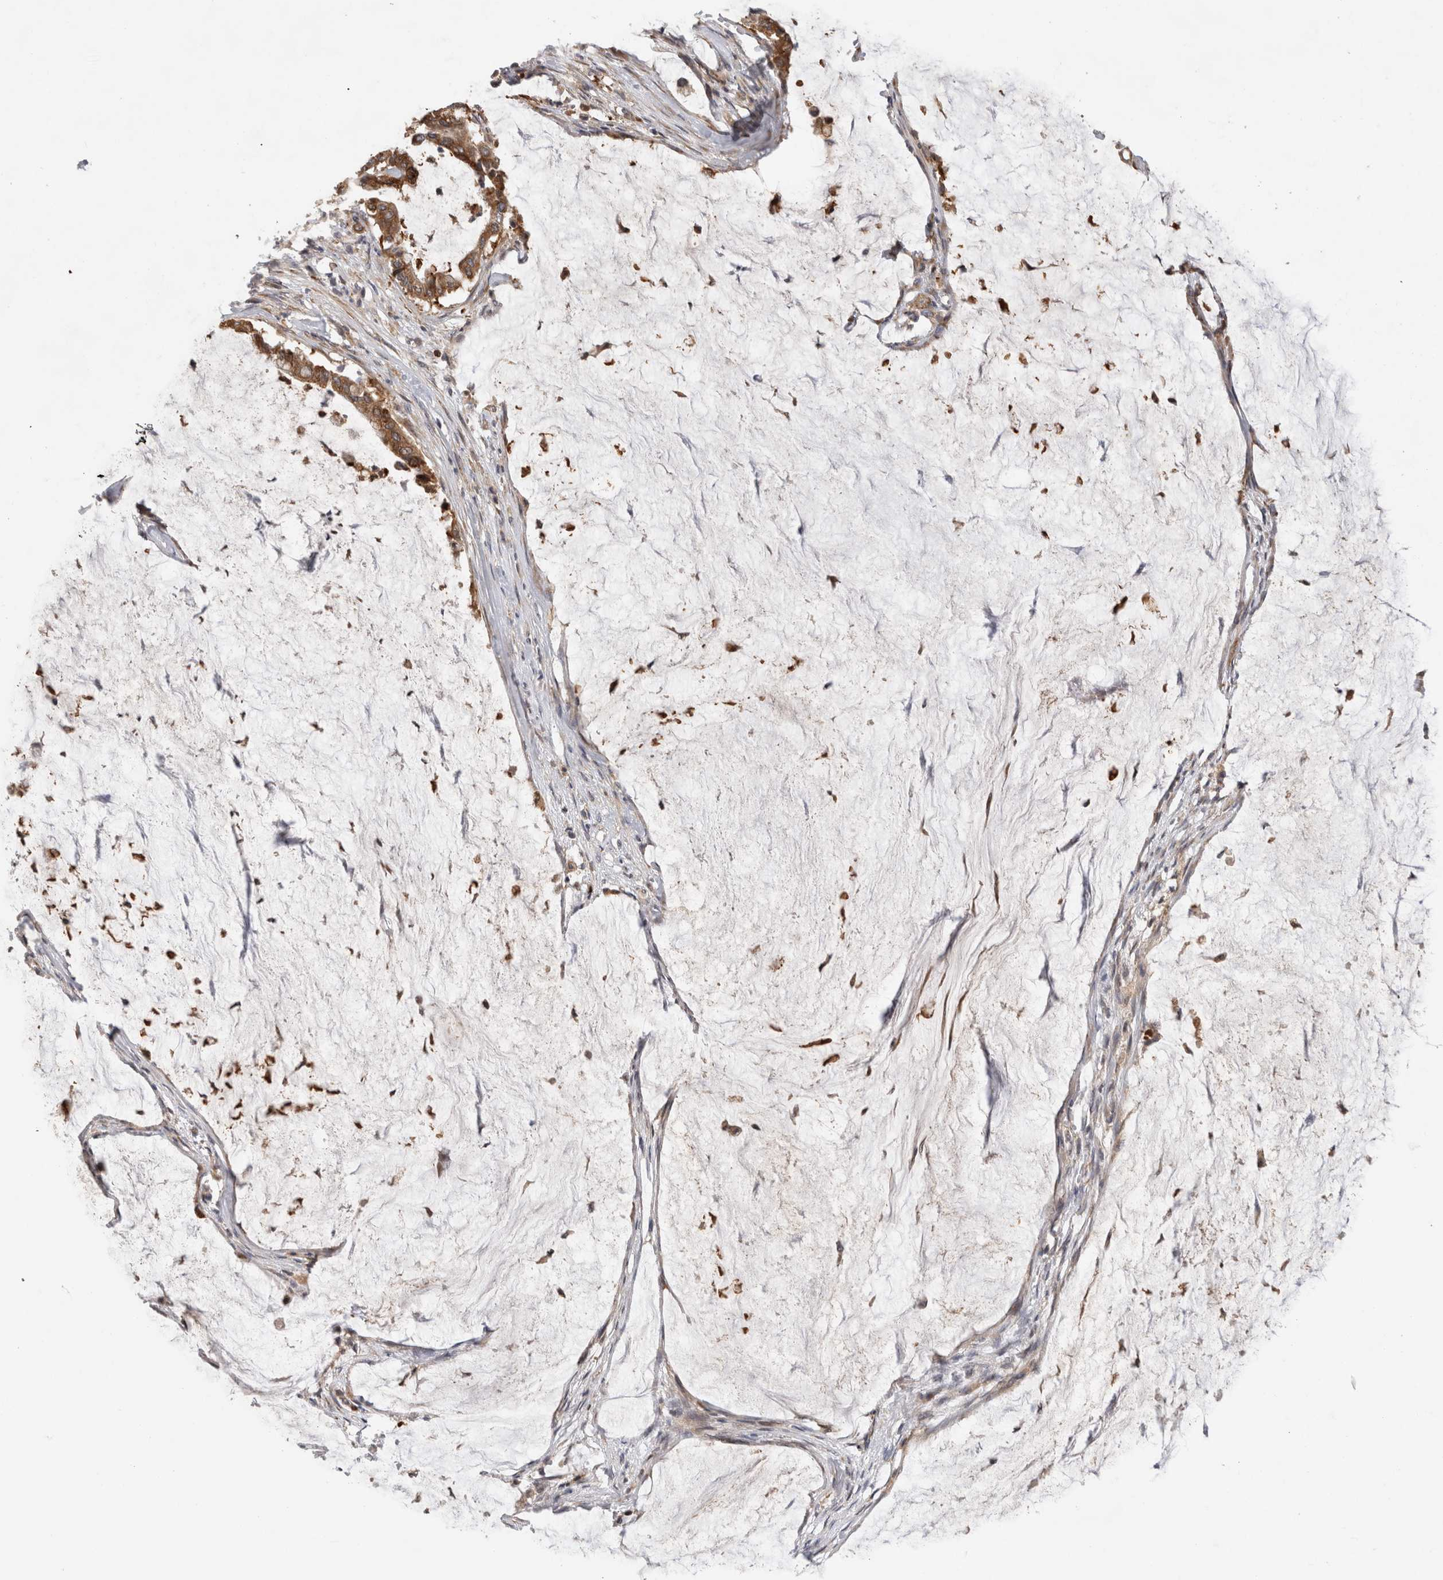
{"staining": {"intensity": "moderate", "quantity": ">75%", "location": "cytoplasmic/membranous"}, "tissue": "pancreatic cancer", "cell_type": "Tumor cells", "image_type": "cancer", "snomed": [{"axis": "morphology", "description": "Adenocarcinoma, NOS"}, {"axis": "topography", "description": "Pancreas"}], "caption": "Adenocarcinoma (pancreatic) stained with a protein marker shows moderate staining in tumor cells.", "gene": "PARP6", "patient": {"sex": "male", "age": 41}}